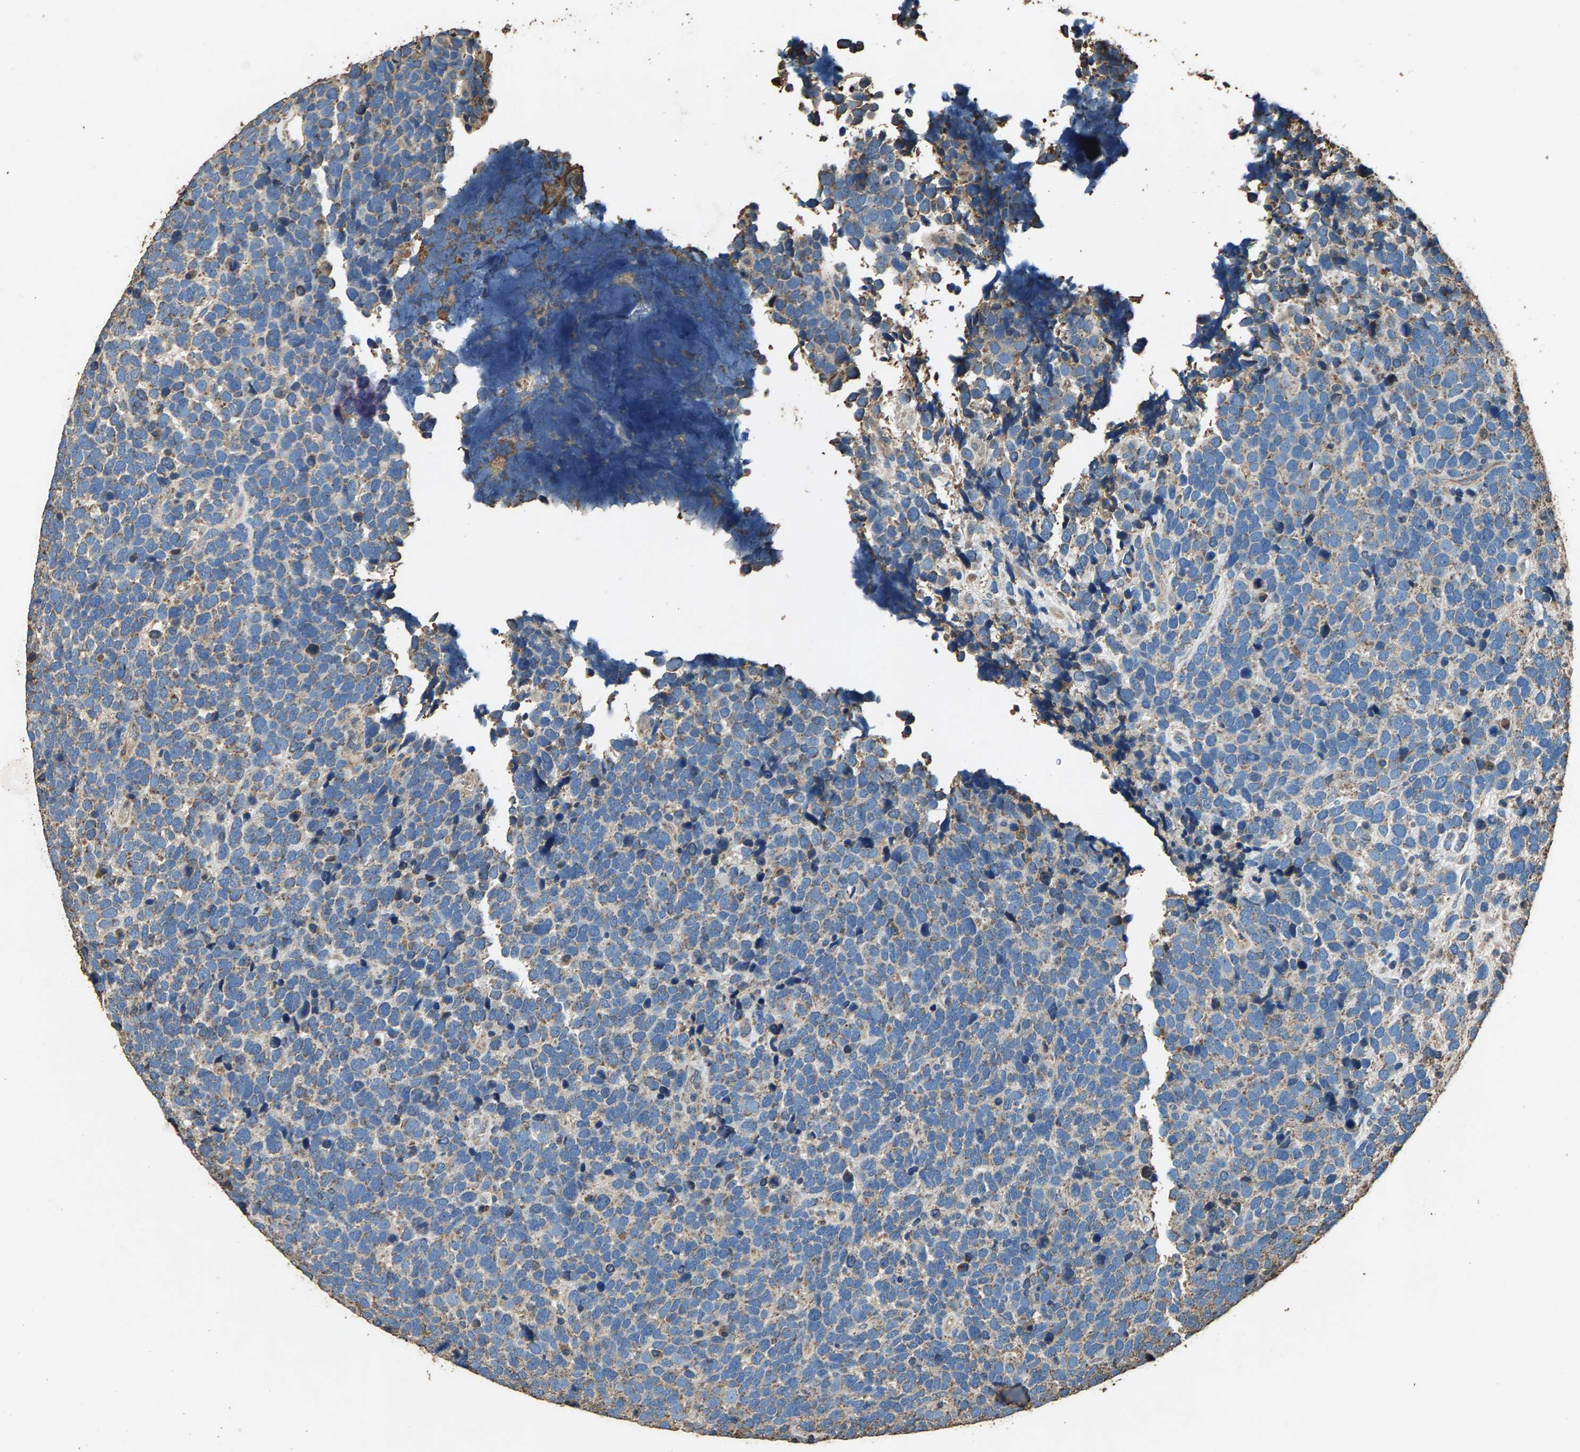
{"staining": {"intensity": "weak", "quantity": "<25%", "location": "cytoplasmic/membranous"}, "tissue": "urothelial cancer", "cell_type": "Tumor cells", "image_type": "cancer", "snomed": [{"axis": "morphology", "description": "Urothelial carcinoma, High grade"}, {"axis": "topography", "description": "Urinary bladder"}], "caption": "The immunohistochemistry photomicrograph has no significant expression in tumor cells of high-grade urothelial carcinoma tissue.", "gene": "MRPL27", "patient": {"sex": "female", "age": 82}}